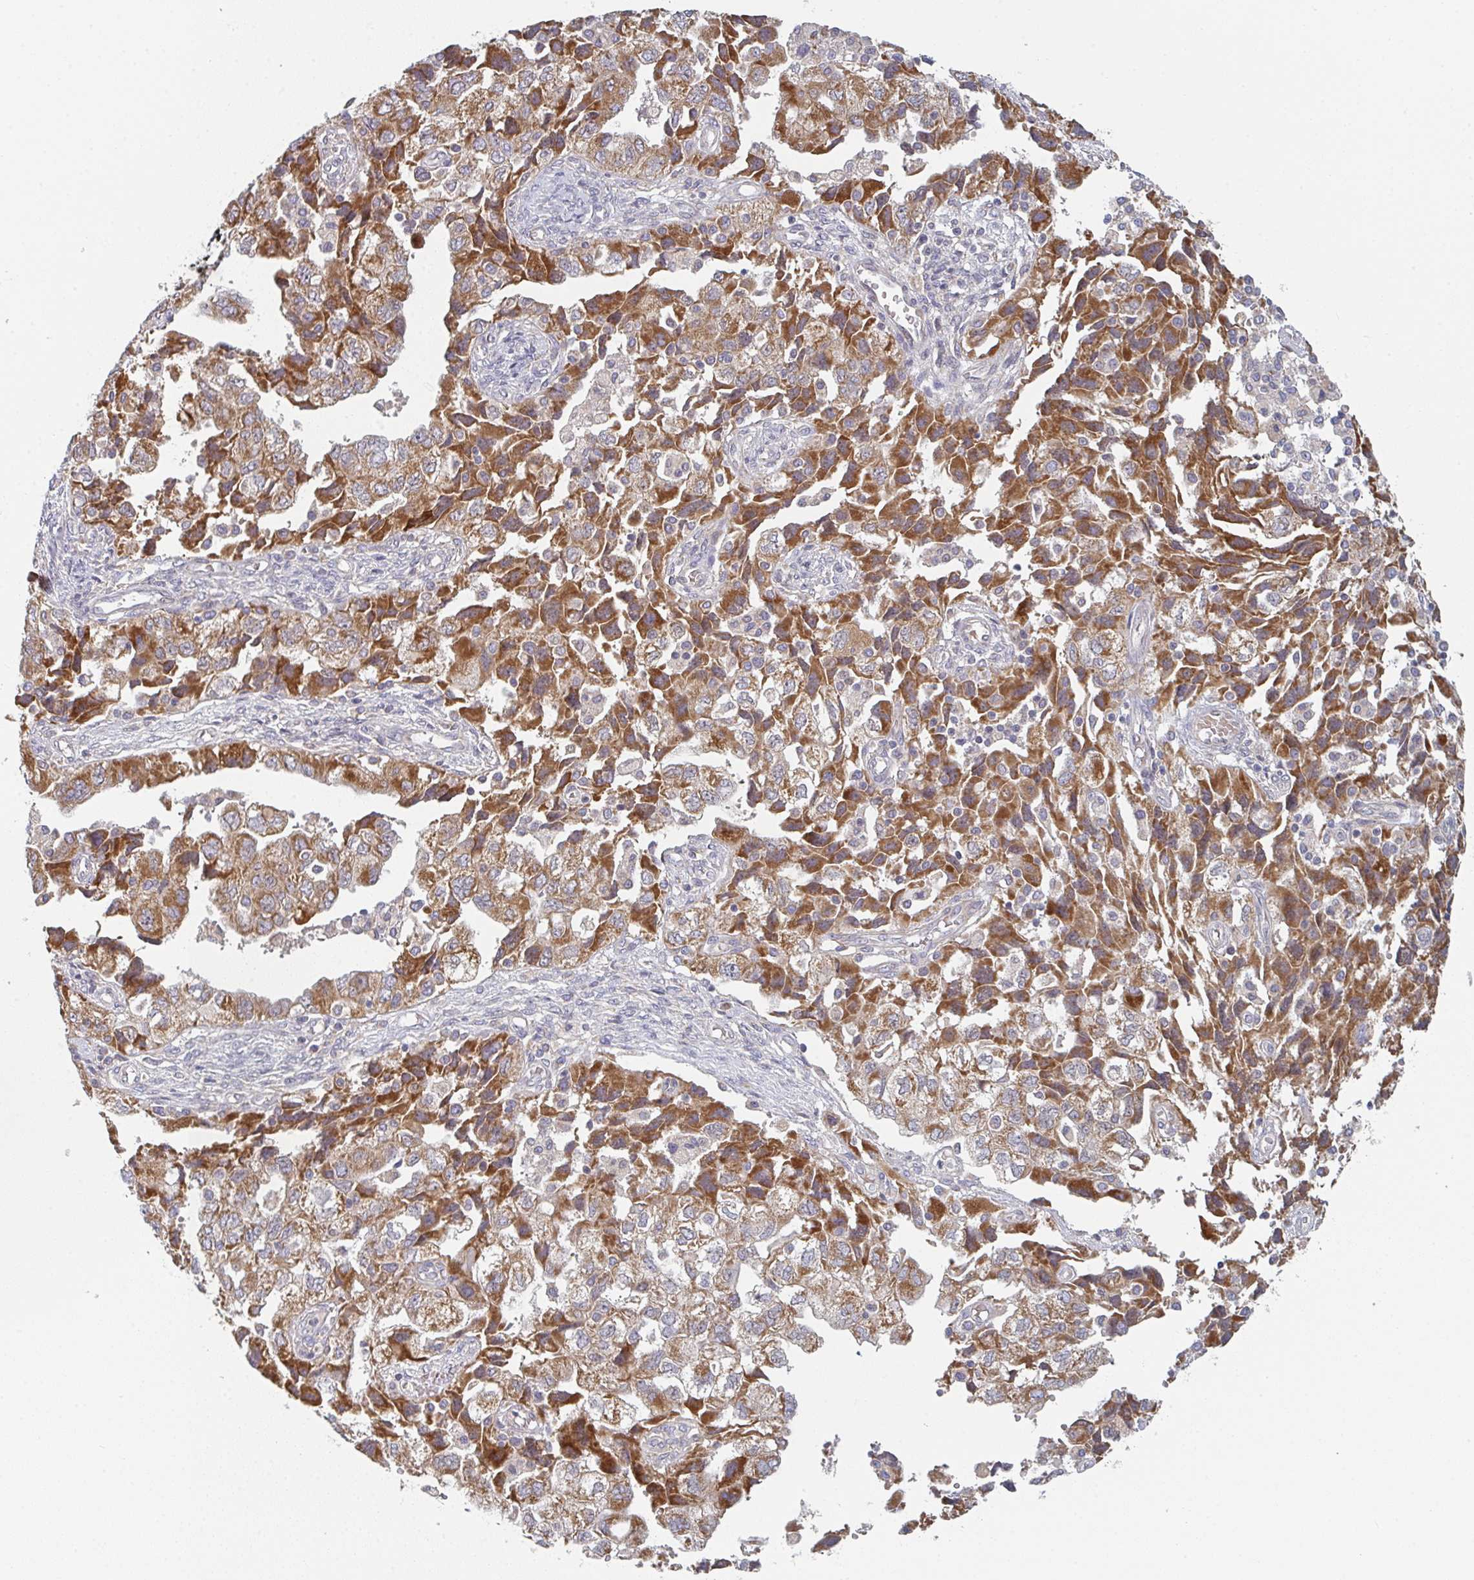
{"staining": {"intensity": "moderate", "quantity": ">75%", "location": "cytoplasmic/membranous"}, "tissue": "ovarian cancer", "cell_type": "Tumor cells", "image_type": "cancer", "snomed": [{"axis": "morphology", "description": "Carcinoma, NOS"}, {"axis": "morphology", "description": "Cystadenocarcinoma, serous, NOS"}, {"axis": "topography", "description": "Ovary"}], "caption": "A histopathology image of carcinoma (ovarian) stained for a protein demonstrates moderate cytoplasmic/membranous brown staining in tumor cells.", "gene": "ELOVL1", "patient": {"sex": "female", "age": 69}}